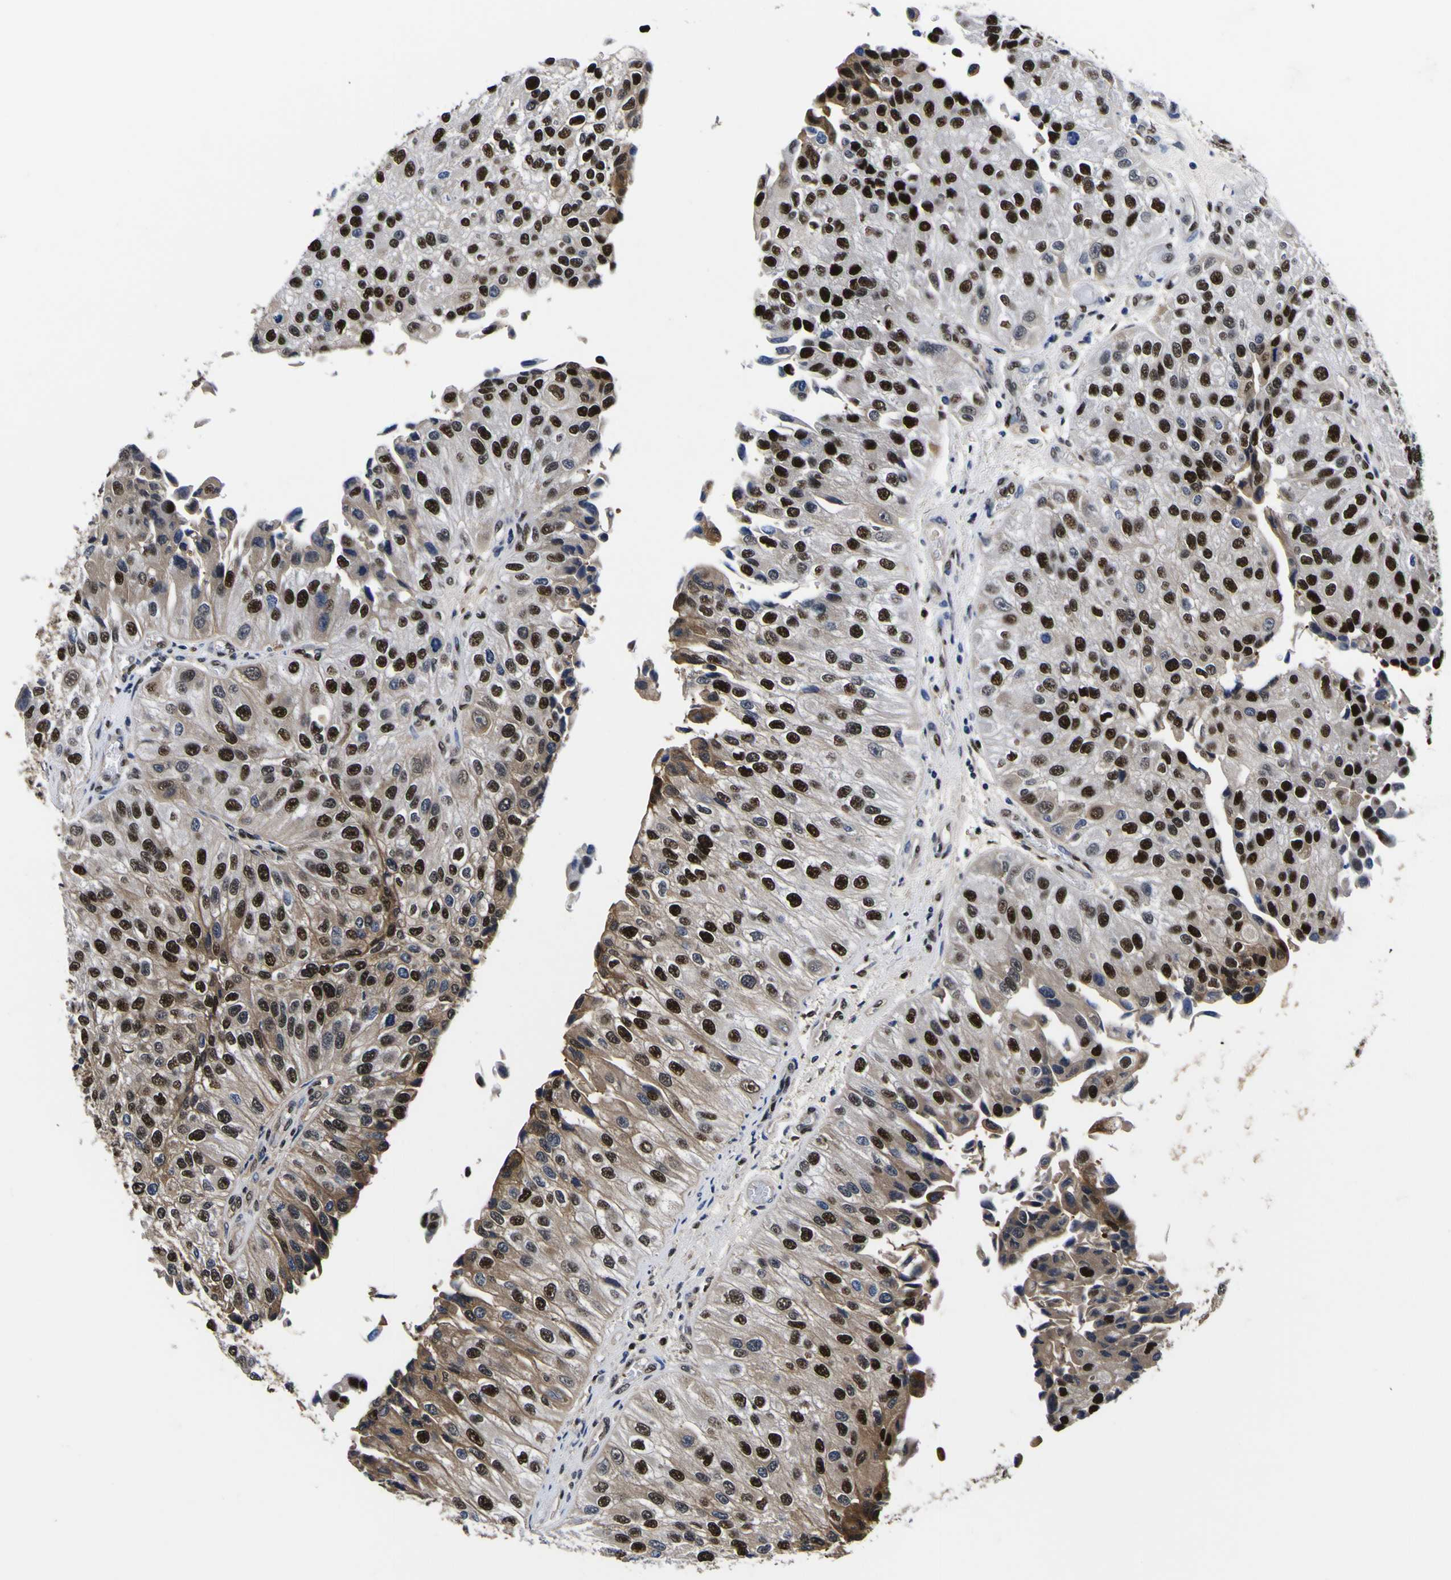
{"staining": {"intensity": "strong", "quantity": ">75%", "location": "cytoplasmic/membranous,nuclear"}, "tissue": "urothelial cancer", "cell_type": "Tumor cells", "image_type": "cancer", "snomed": [{"axis": "morphology", "description": "Urothelial carcinoma, High grade"}, {"axis": "topography", "description": "Kidney"}, {"axis": "topography", "description": "Urinary bladder"}], "caption": "Immunohistochemical staining of urothelial cancer reveals high levels of strong cytoplasmic/membranous and nuclear expression in approximately >75% of tumor cells. The protein of interest is stained brown, and the nuclei are stained in blue (DAB IHC with brightfield microscopy, high magnification).", "gene": "FAM110B", "patient": {"sex": "male", "age": 77}}